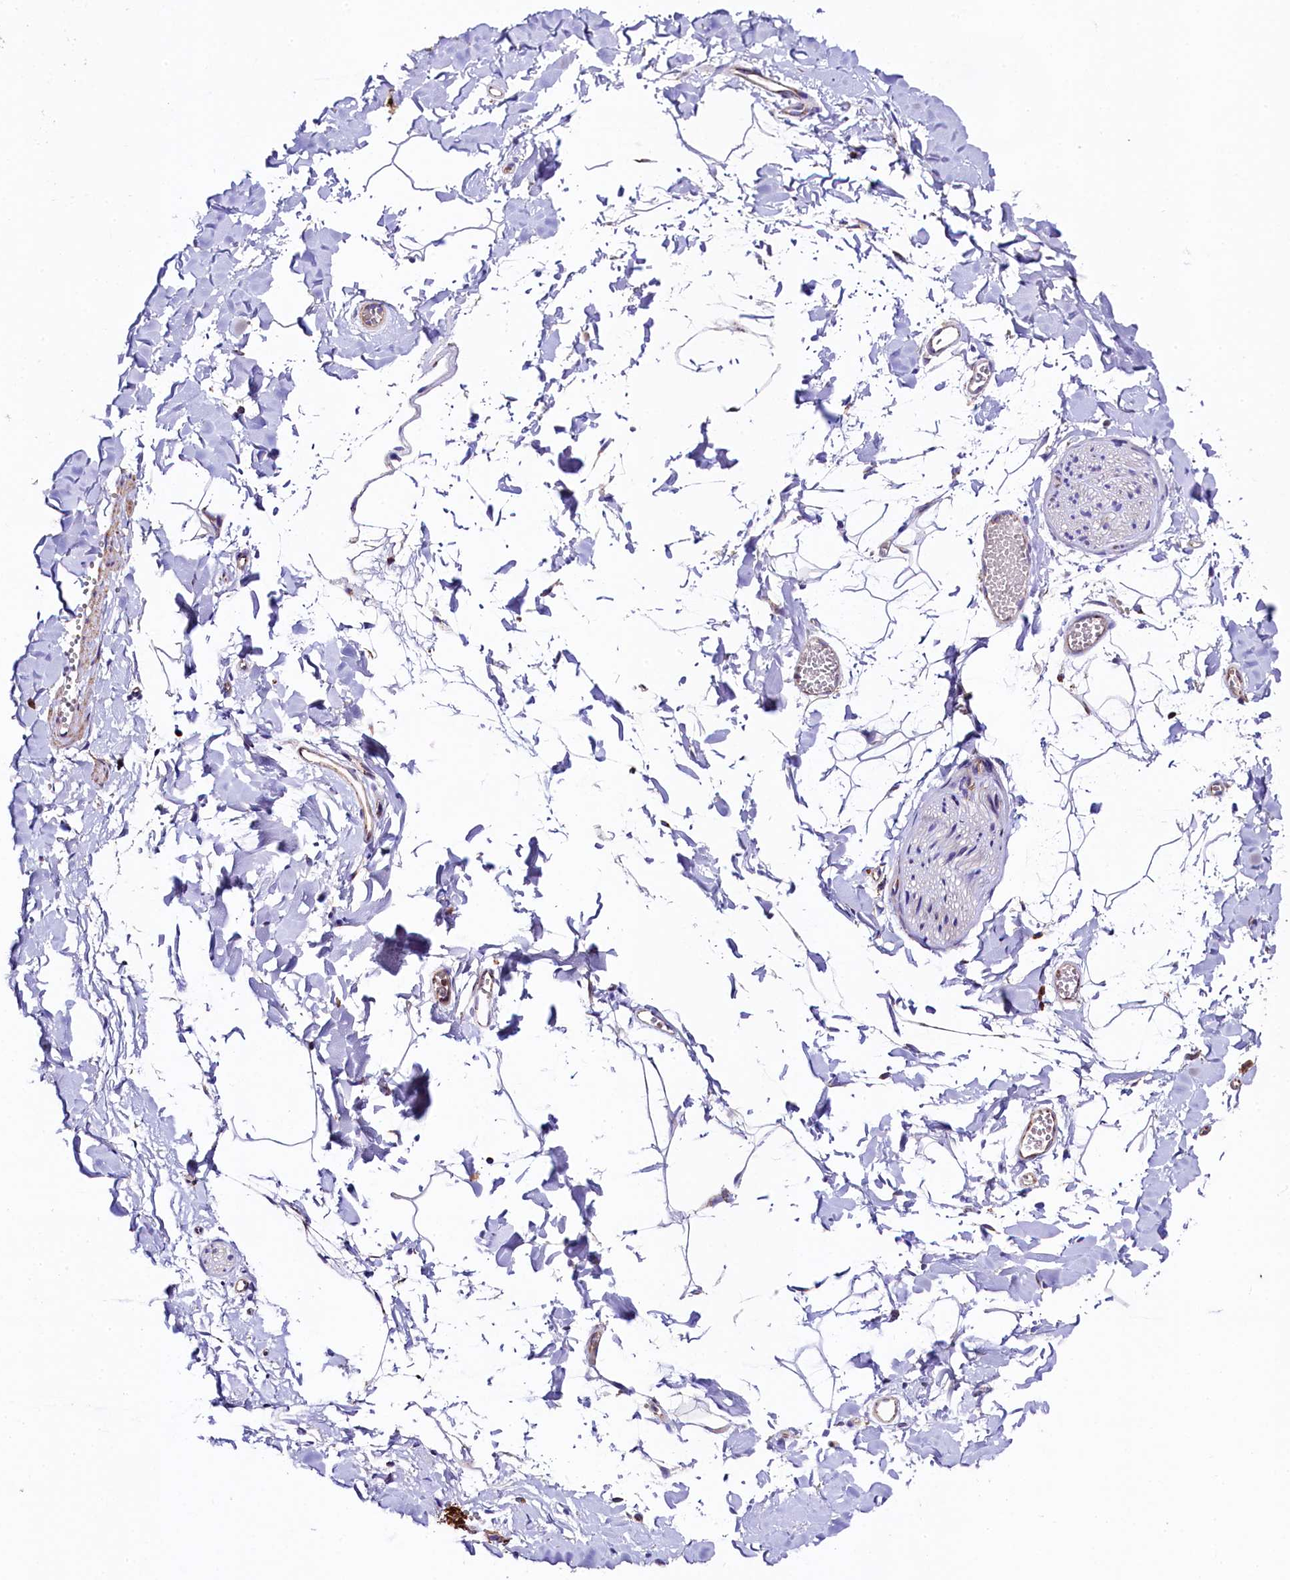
{"staining": {"intensity": "negative", "quantity": "none", "location": "none"}, "tissue": "adipose tissue", "cell_type": "Adipocytes", "image_type": "normal", "snomed": [{"axis": "morphology", "description": "Normal tissue, NOS"}, {"axis": "topography", "description": "Gallbladder"}, {"axis": "topography", "description": "Peripheral nerve tissue"}], "caption": "DAB (3,3'-diaminobenzidine) immunohistochemical staining of benign adipose tissue displays no significant positivity in adipocytes.", "gene": "CLYBL", "patient": {"sex": "male", "age": 38}}